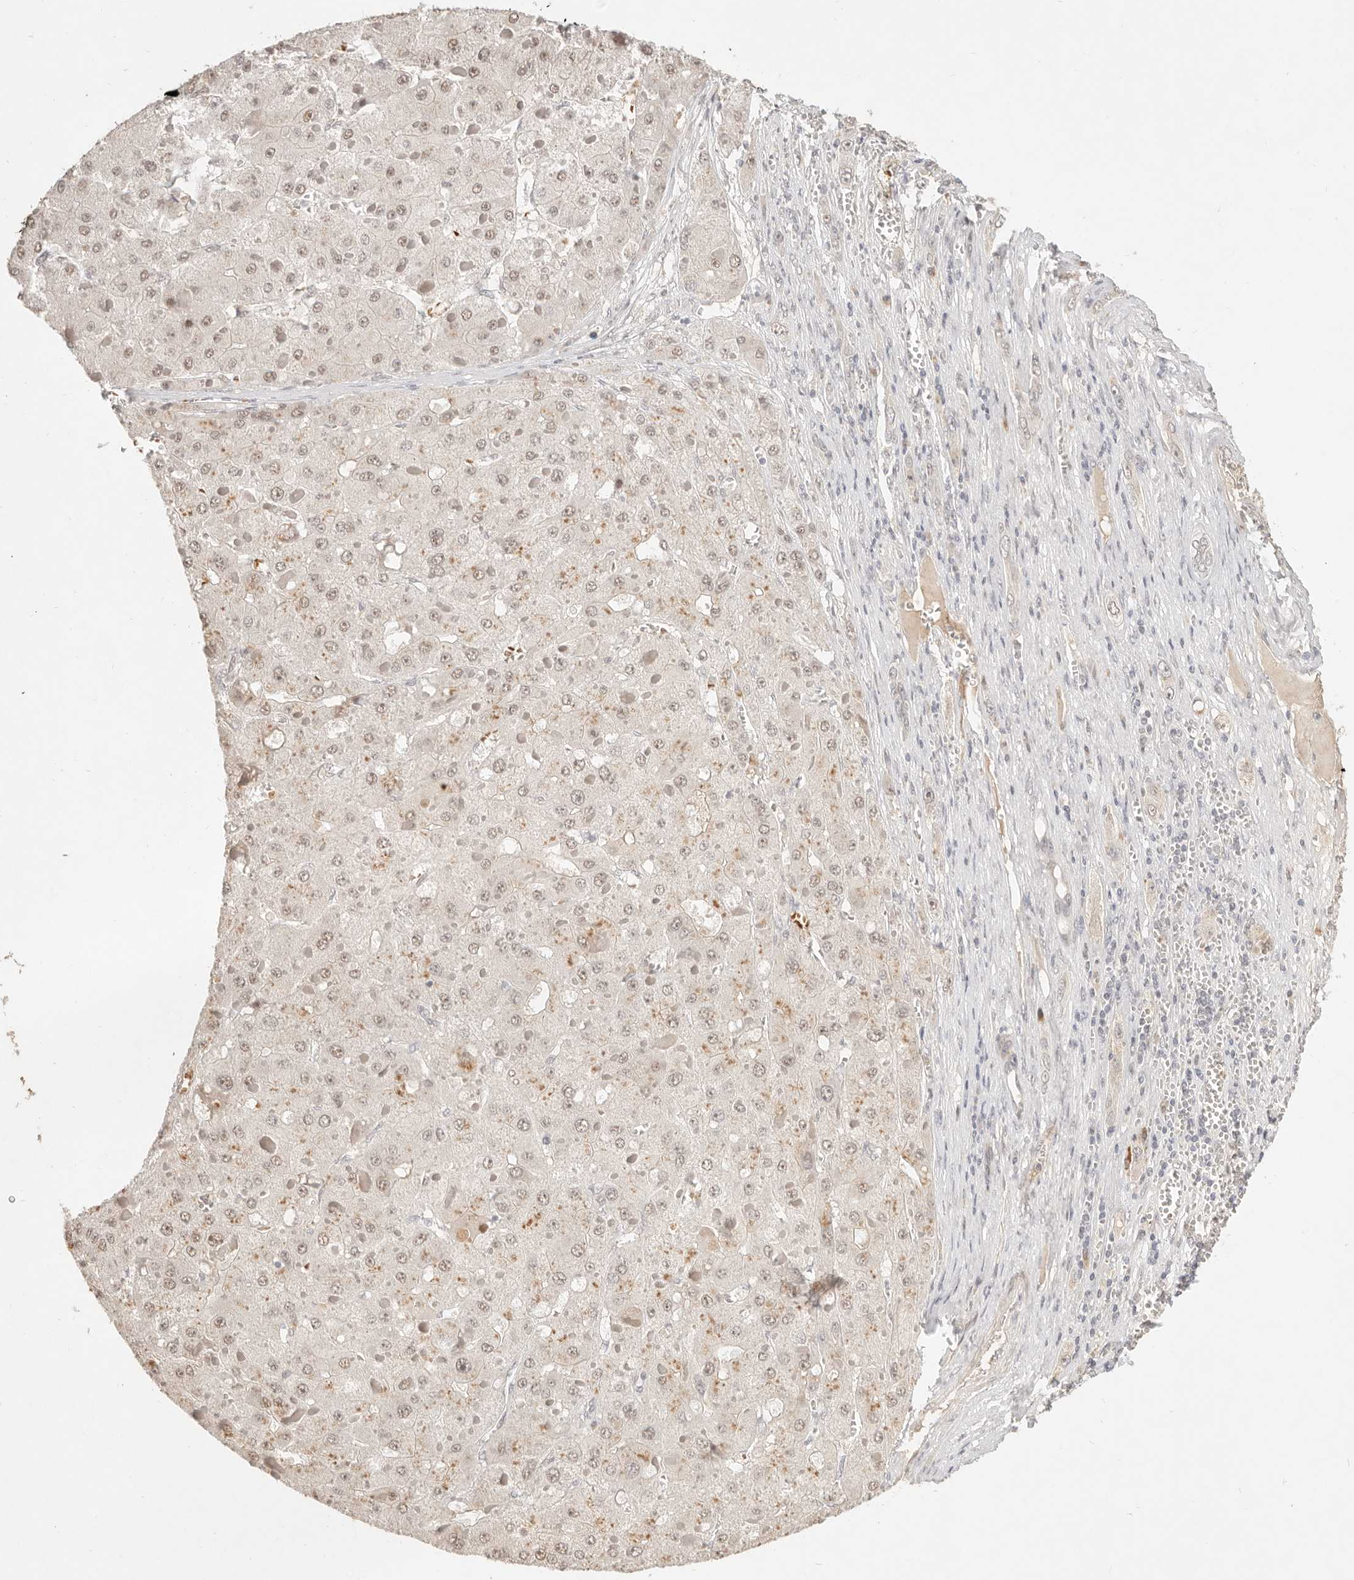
{"staining": {"intensity": "weak", "quantity": ">75%", "location": "nuclear"}, "tissue": "liver cancer", "cell_type": "Tumor cells", "image_type": "cancer", "snomed": [{"axis": "morphology", "description": "Carcinoma, Hepatocellular, NOS"}, {"axis": "topography", "description": "Liver"}], "caption": "Human liver cancer stained with a protein marker reveals weak staining in tumor cells.", "gene": "MEP1A", "patient": {"sex": "female", "age": 73}}